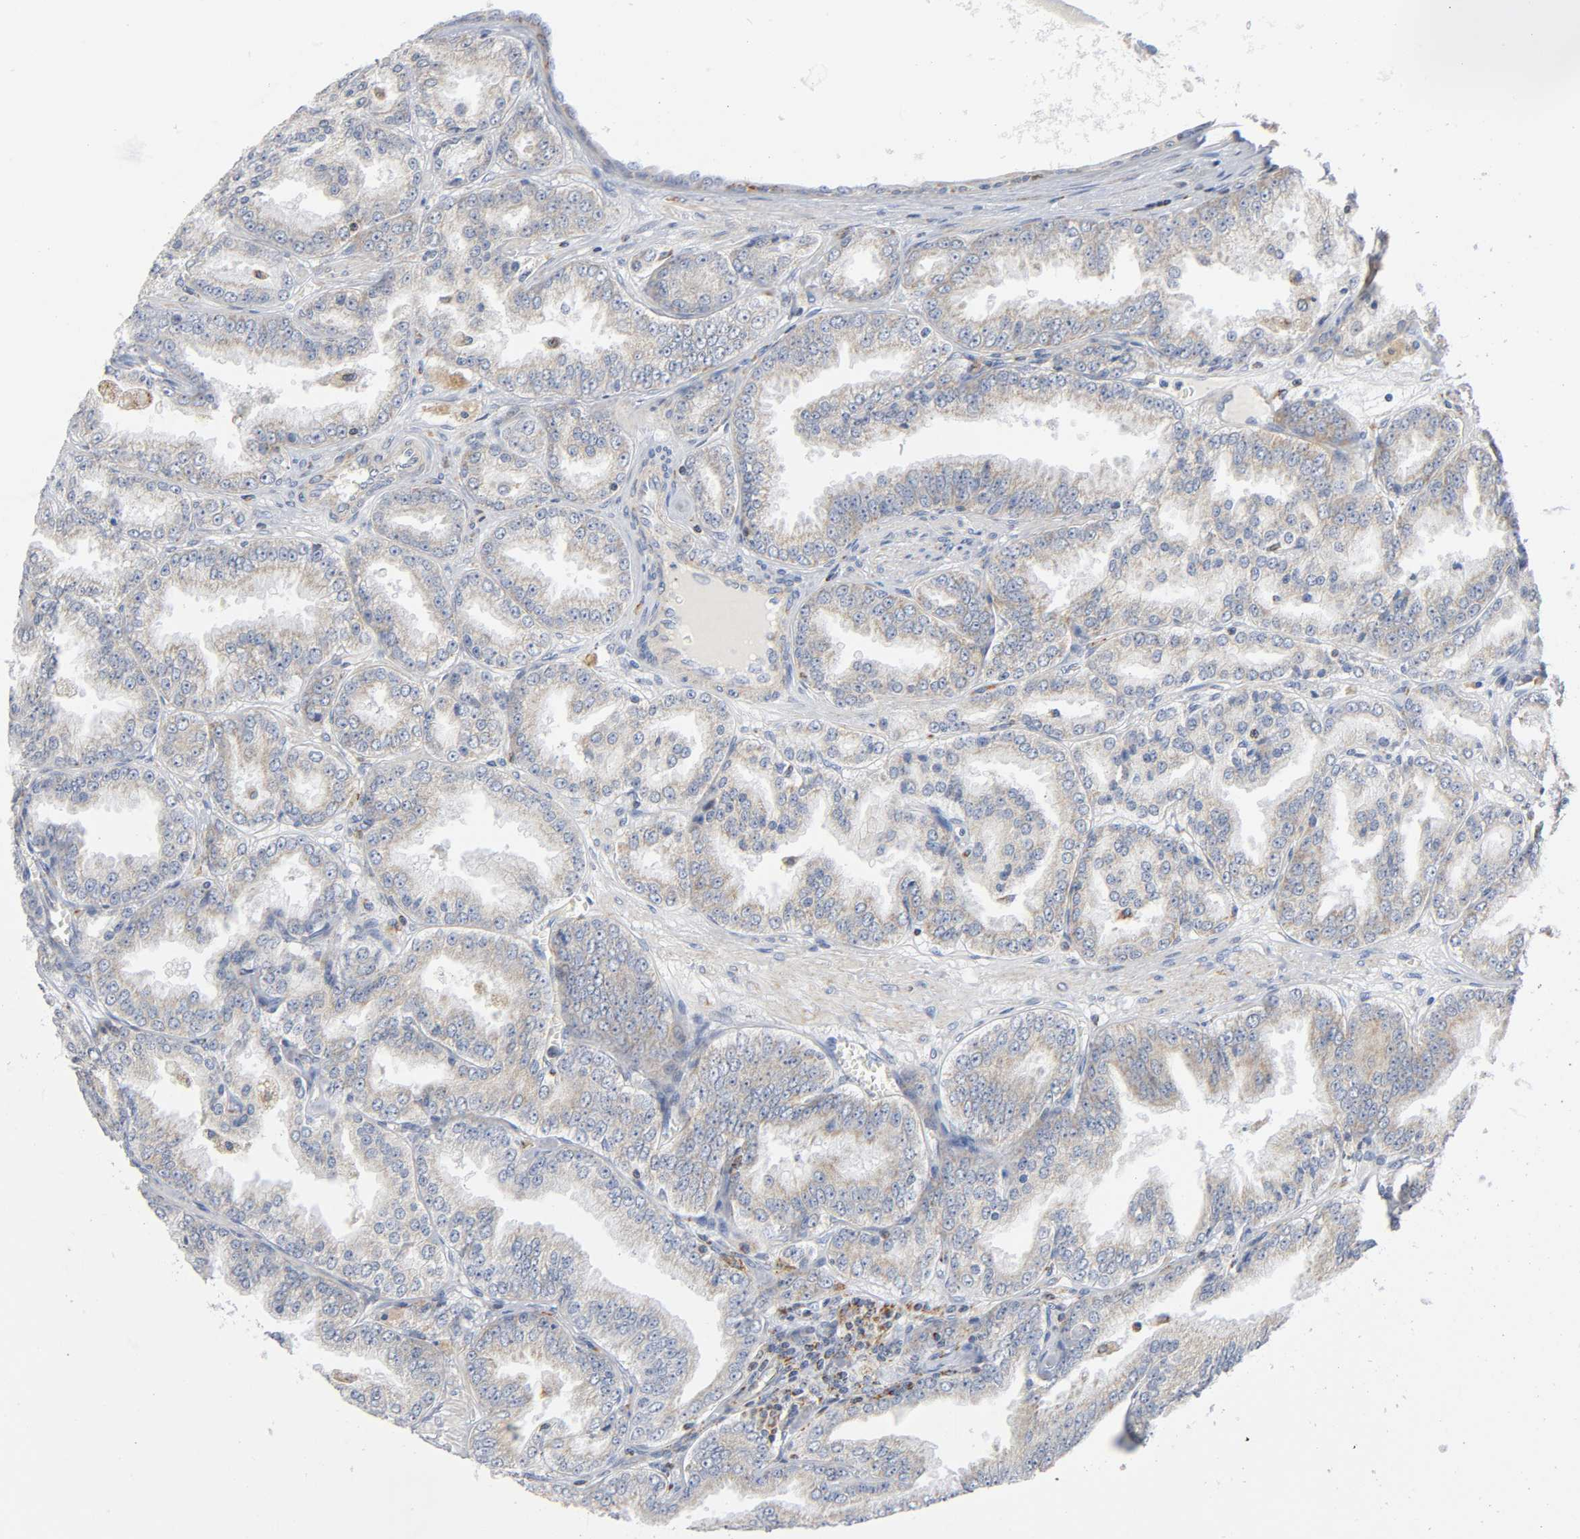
{"staining": {"intensity": "weak", "quantity": "25%-75%", "location": "cytoplasmic/membranous"}, "tissue": "prostate cancer", "cell_type": "Tumor cells", "image_type": "cancer", "snomed": [{"axis": "morphology", "description": "Adenocarcinoma, High grade"}, {"axis": "topography", "description": "Prostate"}], "caption": "Tumor cells exhibit low levels of weak cytoplasmic/membranous staining in about 25%-75% of cells in high-grade adenocarcinoma (prostate).", "gene": "BAK1", "patient": {"sex": "male", "age": 61}}